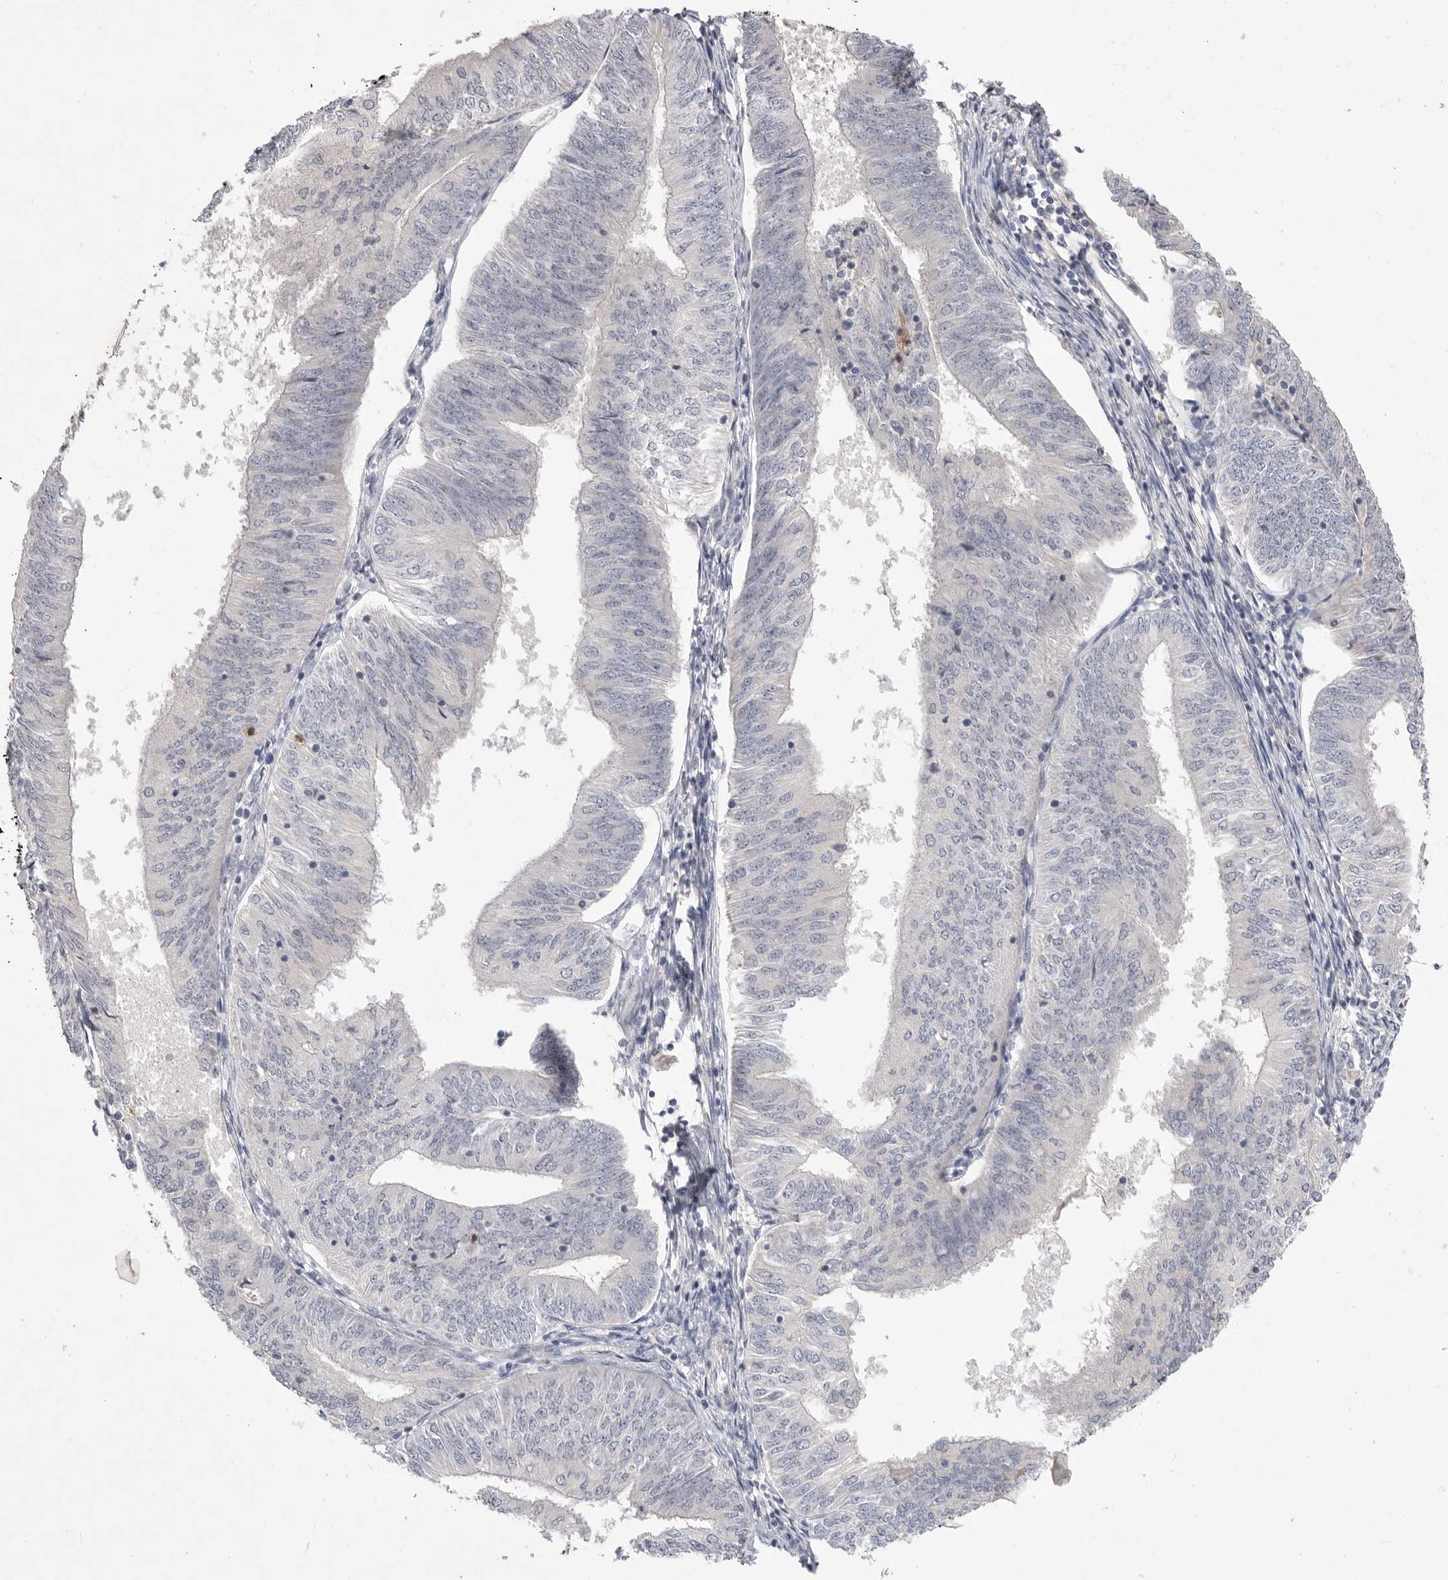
{"staining": {"intensity": "negative", "quantity": "none", "location": "none"}, "tissue": "endometrial cancer", "cell_type": "Tumor cells", "image_type": "cancer", "snomed": [{"axis": "morphology", "description": "Adenocarcinoma, NOS"}, {"axis": "topography", "description": "Endometrium"}], "caption": "DAB immunohistochemical staining of human endometrial adenocarcinoma shows no significant expression in tumor cells.", "gene": "ITGAD", "patient": {"sex": "female", "age": 58}}